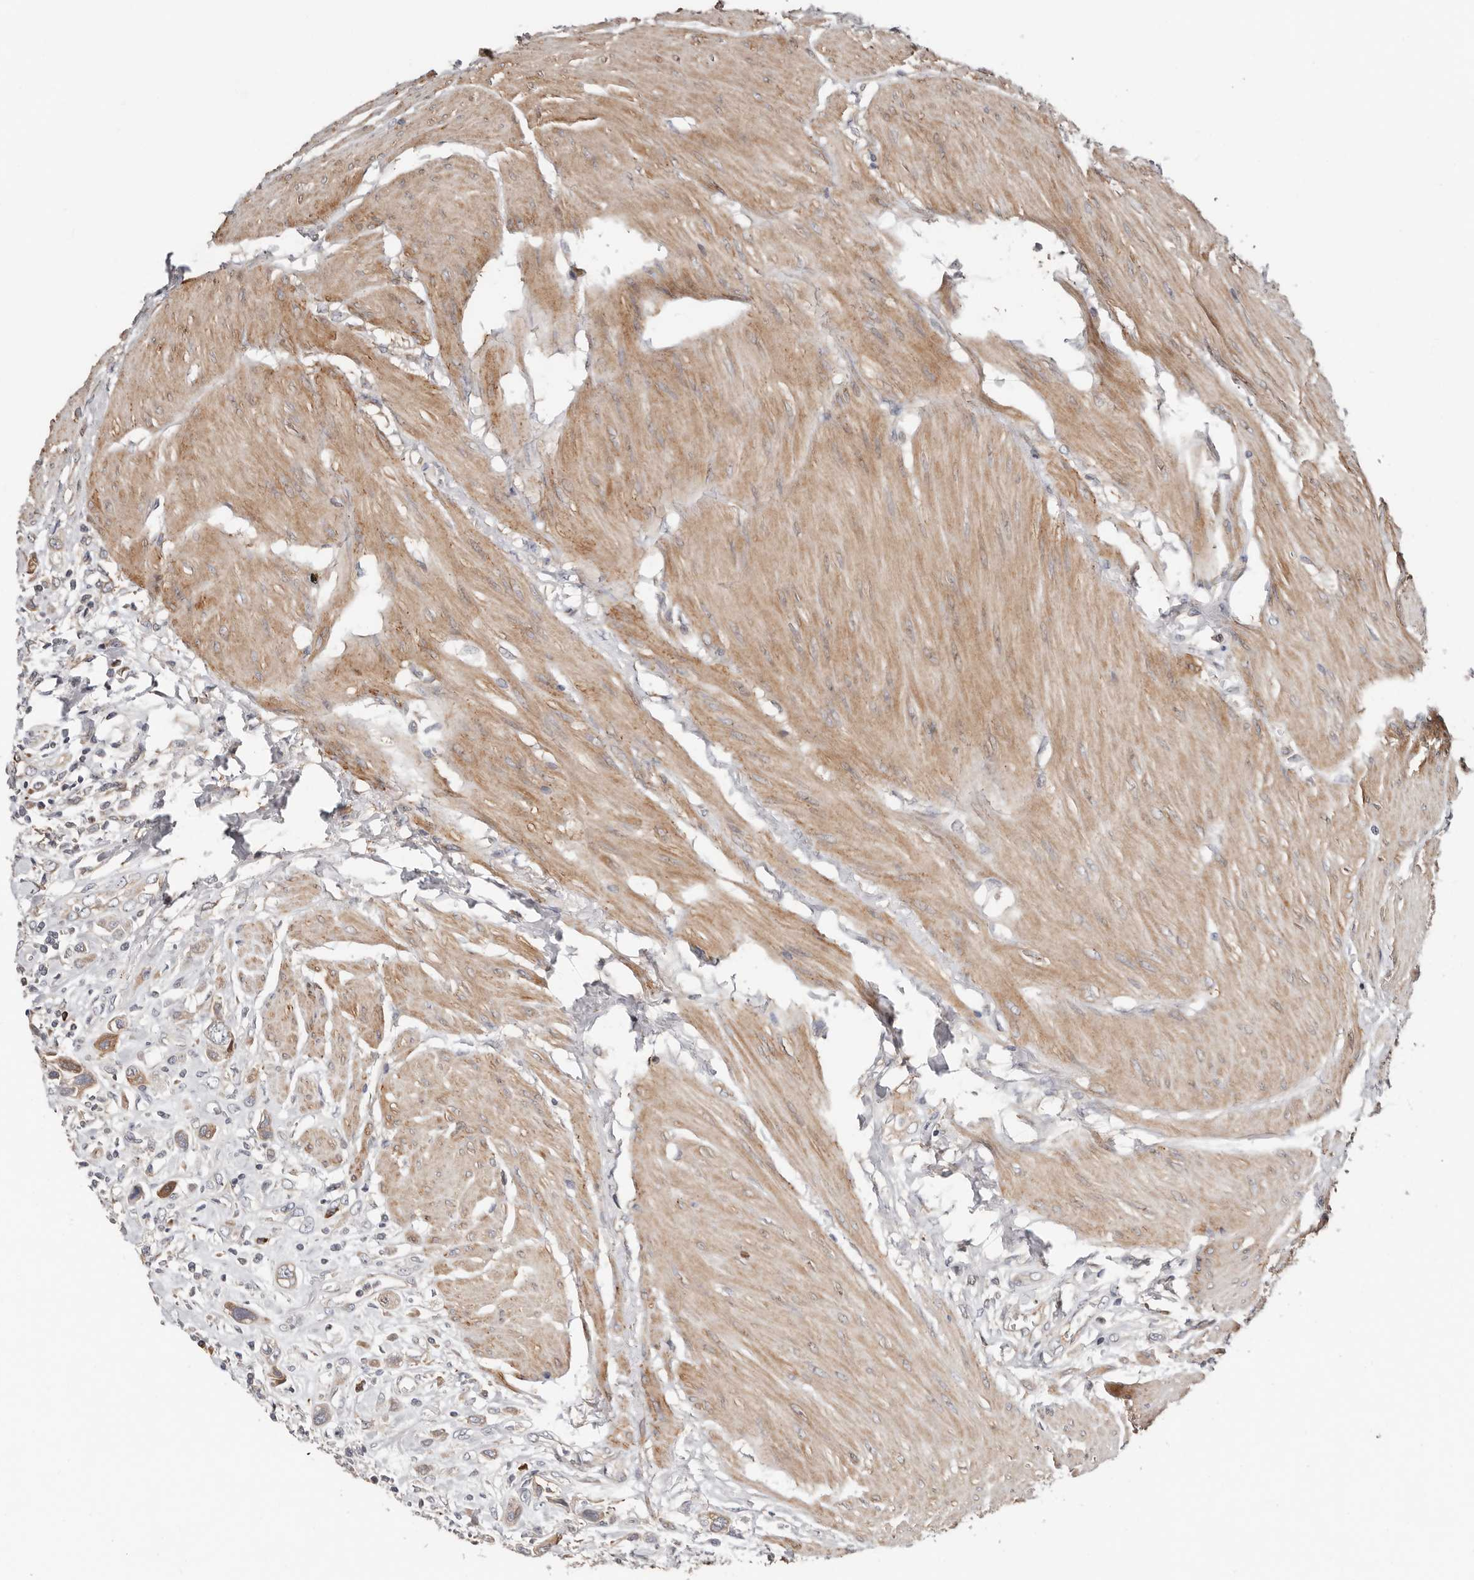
{"staining": {"intensity": "moderate", "quantity": "25%-75%", "location": "cytoplasmic/membranous"}, "tissue": "urothelial cancer", "cell_type": "Tumor cells", "image_type": "cancer", "snomed": [{"axis": "morphology", "description": "Urothelial carcinoma, High grade"}, {"axis": "topography", "description": "Urinary bladder"}], "caption": "Urothelial cancer stained with DAB (3,3'-diaminobenzidine) immunohistochemistry (IHC) demonstrates medium levels of moderate cytoplasmic/membranous positivity in about 25%-75% of tumor cells. (IHC, brightfield microscopy, high magnification).", "gene": "SMYD4", "patient": {"sex": "male", "age": 50}}